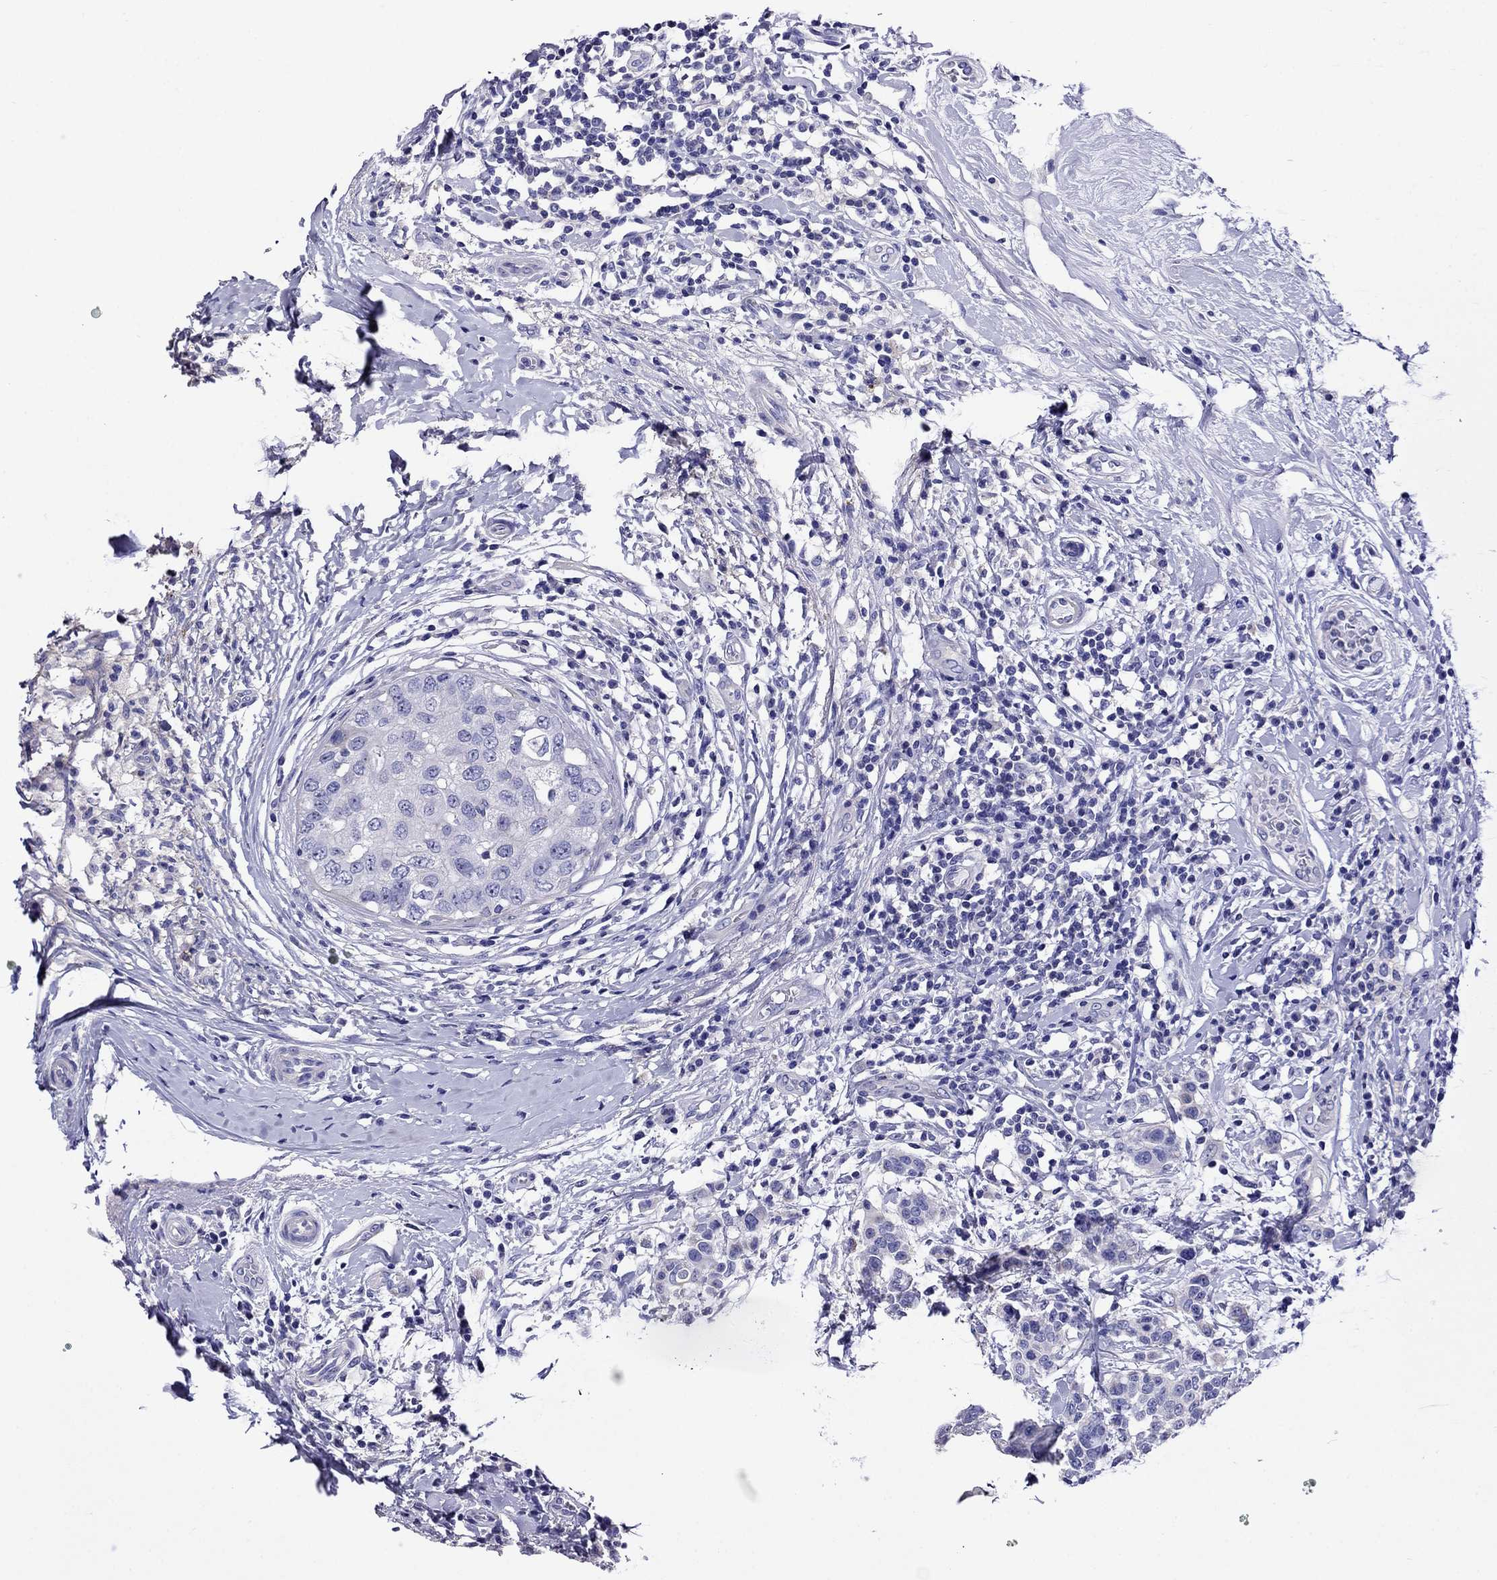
{"staining": {"intensity": "weak", "quantity": "<25%", "location": "cytoplasmic/membranous"}, "tissue": "breast cancer", "cell_type": "Tumor cells", "image_type": "cancer", "snomed": [{"axis": "morphology", "description": "Duct carcinoma"}, {"axis": "topography", "description": "Breast"}], "caption": "Tumor cells show no significant expression in breast infiltrating ductal carcinoma. (DAB IHC visualized using brightfield microscopy, high magnification).", "gene": "SCG2", "patient": {"sex": "female", "age": 27}}